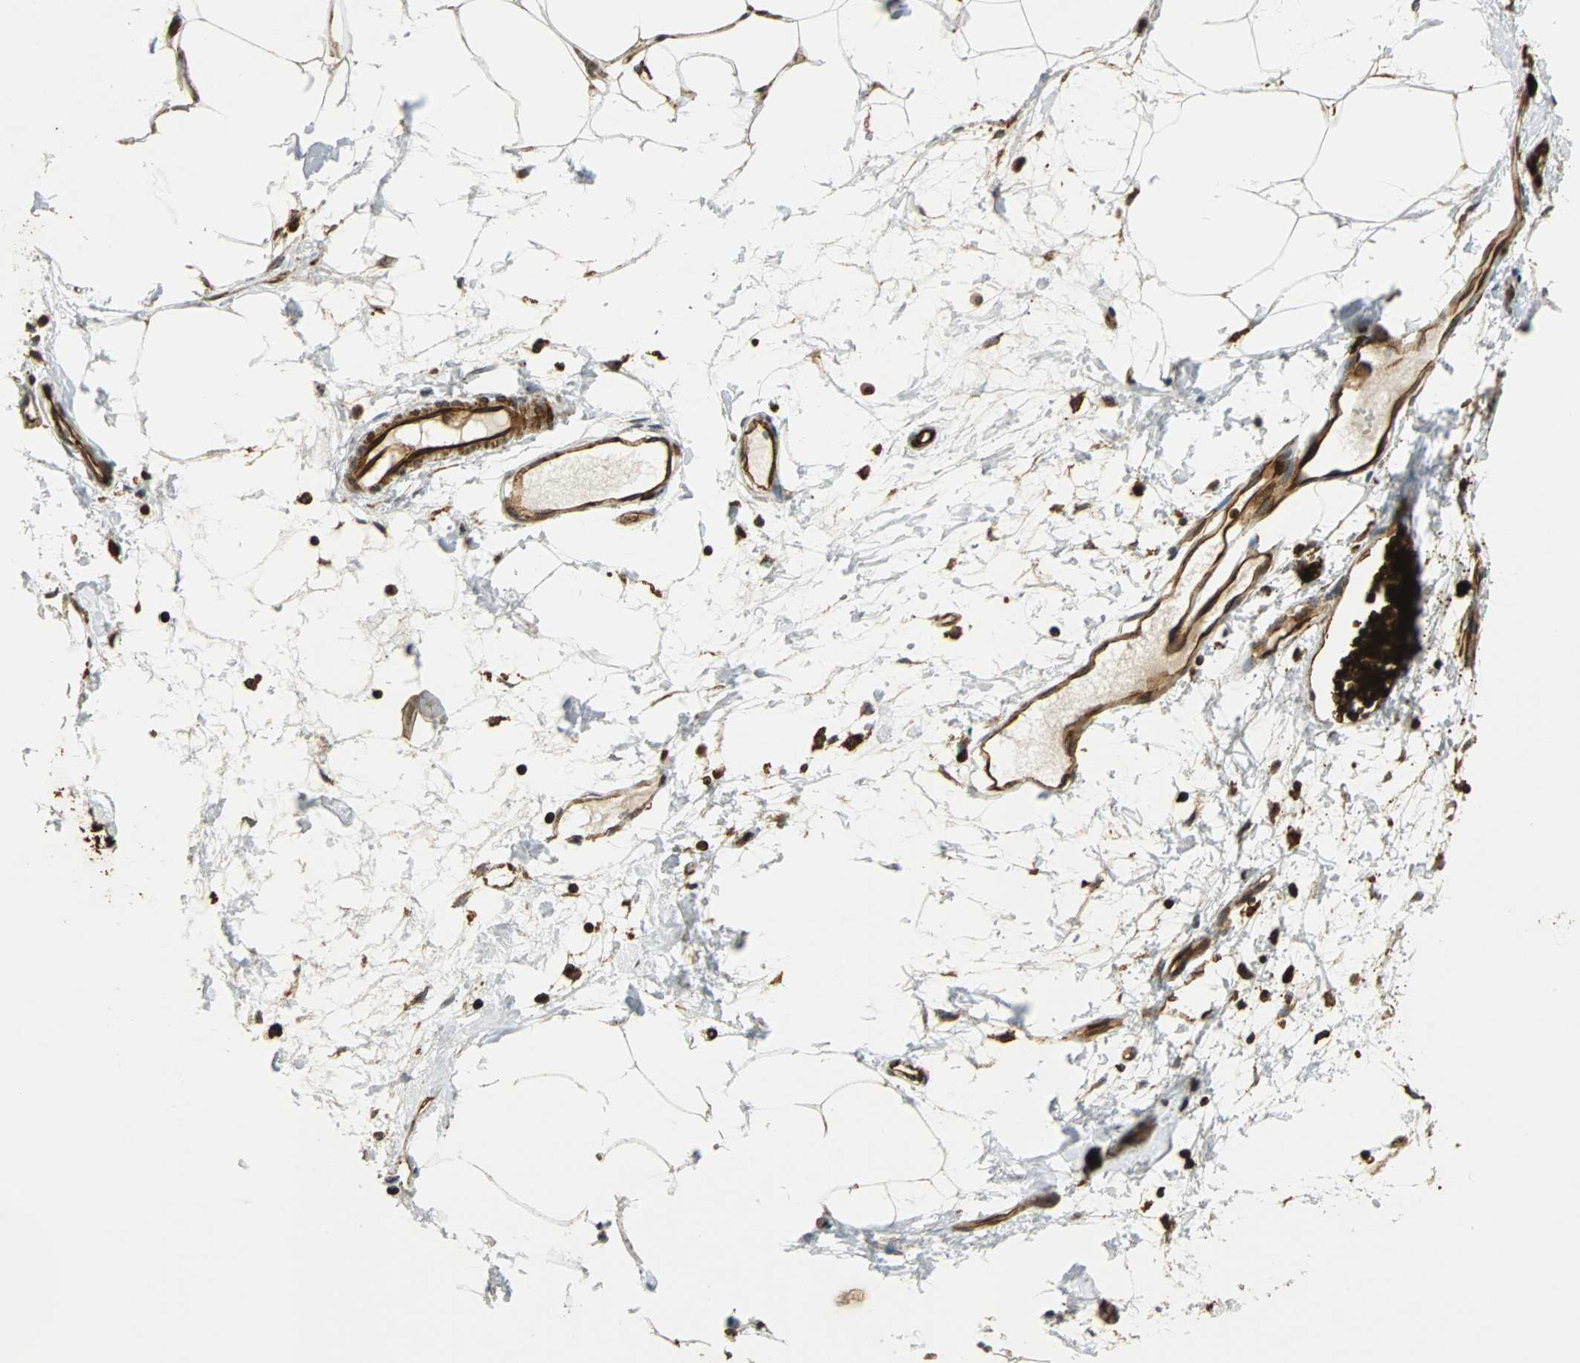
{"staining": {"intensity": "strong", "quantity": ">75%", "location": "cytoplasmic/membranous"}, "tissue": "adipose tissue", "cell_type": "Adipocytes", "image_type": "normal", "snomed": [{"axis": "morphology", "description": "Normal tissue, NOS"}, {"axis": "morphology", "description": "Adenocarcinoma, NOS"}, {"axis": "topography", "description": "Colon"}, {"axis": "topography", "description": "Peripheral nerve tissue"}], "caption": "Protein staining by immunohistochemistry displays strong cytoplasmic/membranous positivity in approximately >75% of adipocytes in benign adipose tissue. Nuclei are stained in blue.", "gene": "TUBA4A", "patient": {"sex": "male", "age": 14}}